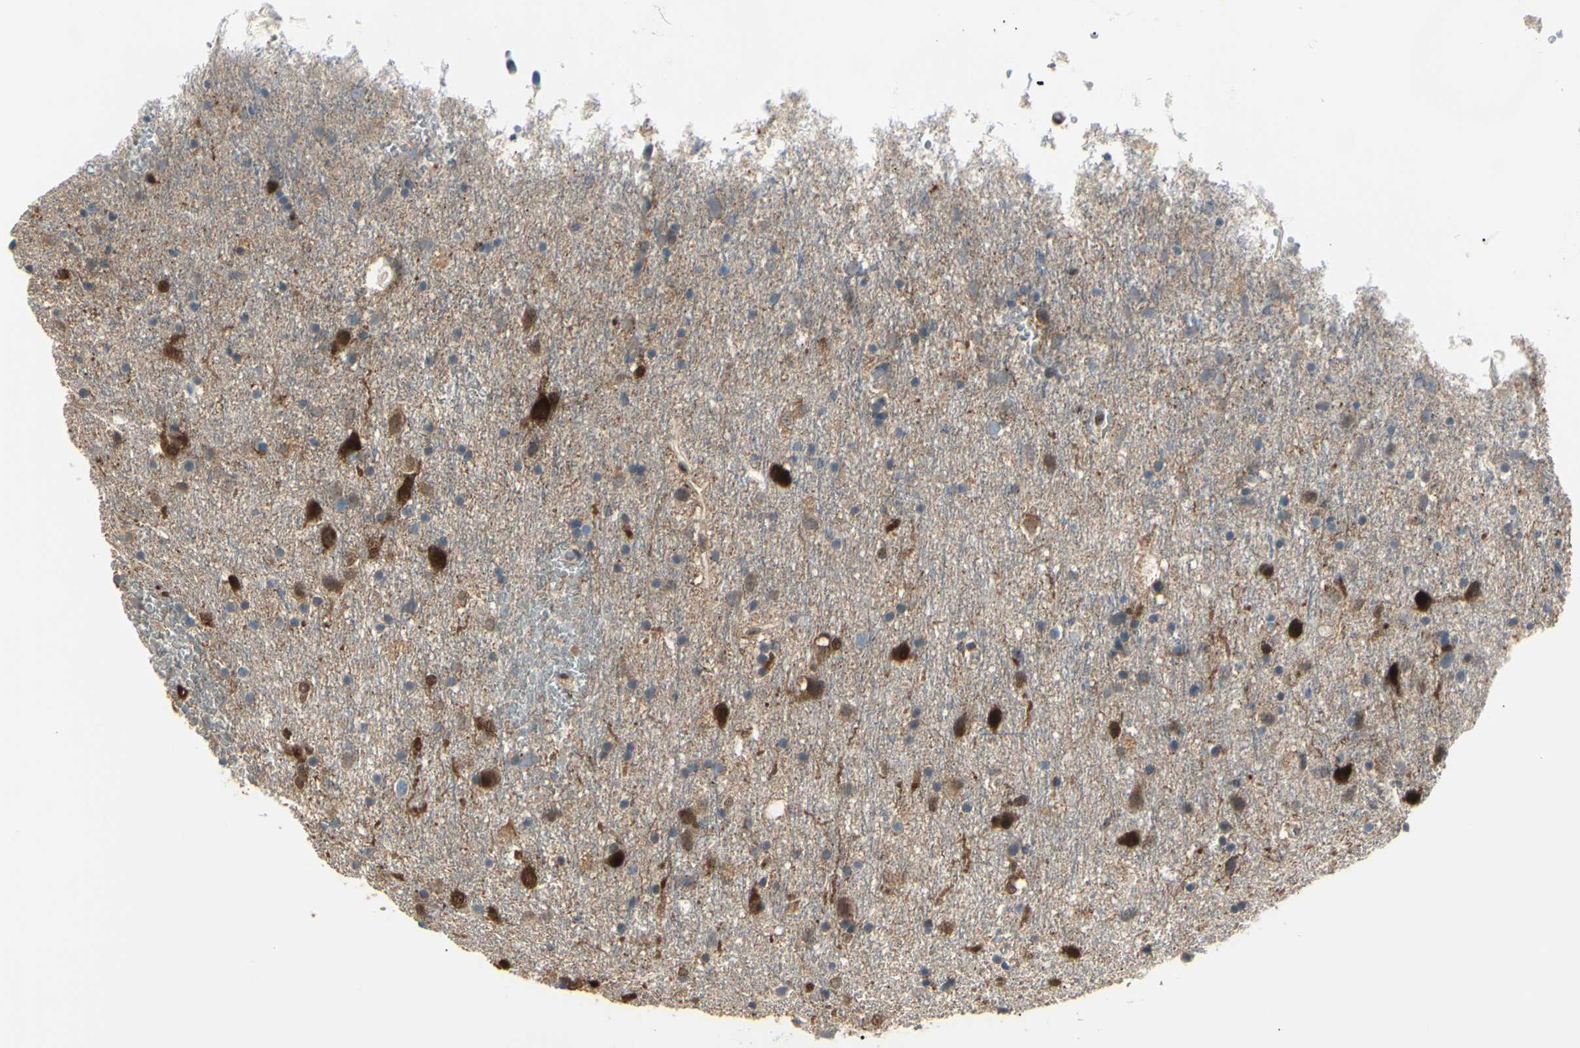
{"staining": {"intensity": "strong", "quantity": "<25%", "location": "cytoplasmic/membranous,nuclear"}, "tissue": "glioma", "cell_type": "Tumor cells", "image_type": "cancer", "snomed": [{"axis": "morphology", "description": "Glioma, malignant, Low grade"}, {"axis": "topography", "description": "Brain"}], "caption": "Immunohistochemical staining of malignant glioma (low-grade) exhibits medium levels of strong cytoplasmic/membranous and nuclear positivity in approximately <25% of tumor cells.", "gene": "AKR1C3", "patient": {"sex": "male", "age": 77}}